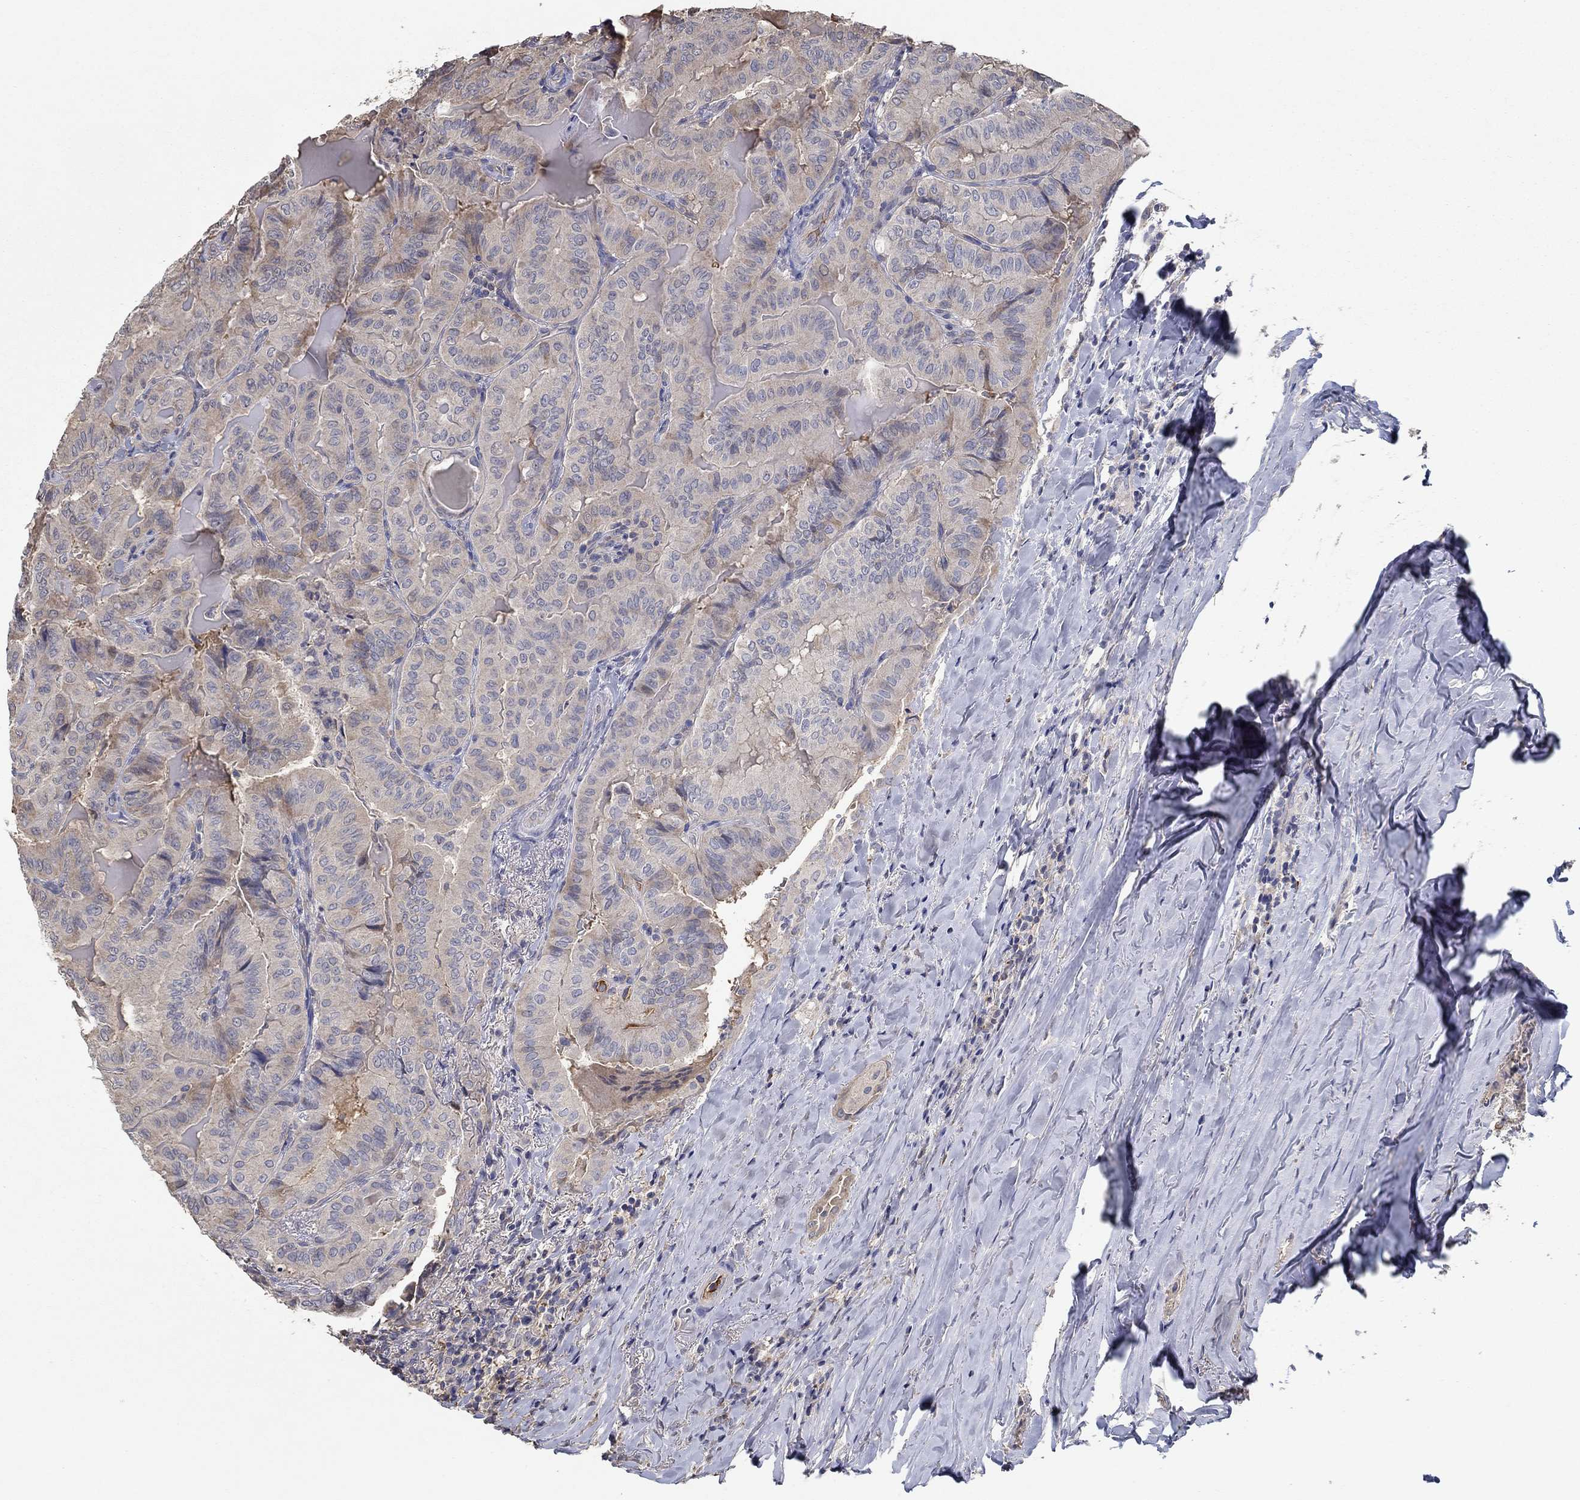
{"staining": {"intensity": "weak", "quantity": "<25%", "location": "cytoplasmic/membranous"}, "tissue": "thyroid cancer", "cell_type": "Tumor cells", "image_type": "cancer", "snomed": [{"axis": "morphology", "description": "Papillary adenocarcinoma, NOS"}, {"axis": "topography", "description": "Thyroid gland"}], "caption": "Immunohistochemistry (IHC) of human papillary adenocarcinoma (thyroid) shows no staining in tumor cells. (DAB (3,3'-diaminobenzidine) immunohistochemistry (IHC) visualized using brightfield microscopy, high magnification).", "gene": "IL10", "patient": {"sex": "female", "age": 68}}